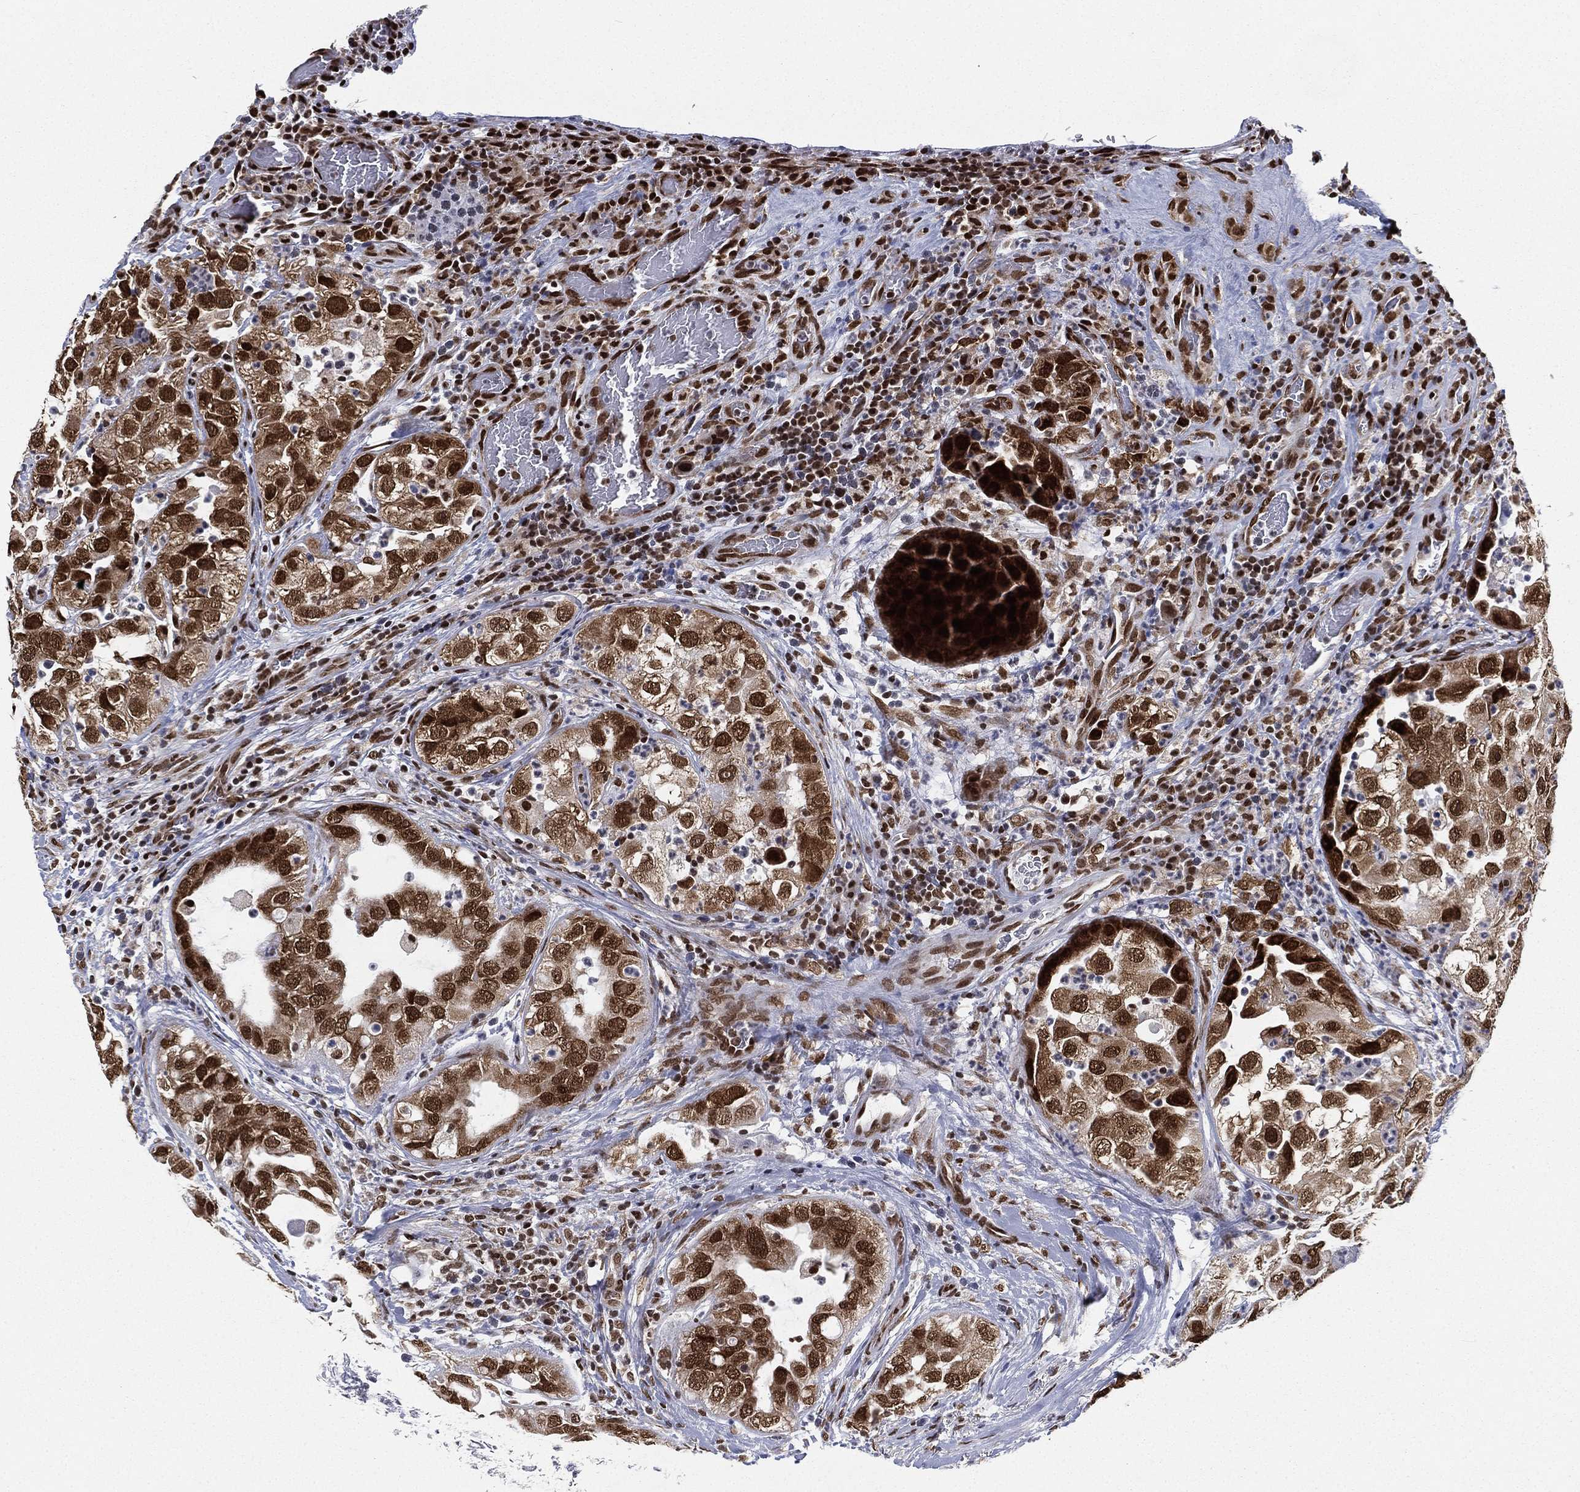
{"staining": {"intensity": "strong", "quantity": ">75%", "location": "nuclear"}, "tissue": "urothelial cancer", "cell_type": "Tumor cells", "image_type": "cancer", "snomed": [{"axis": "morphology", "description": "Urothelial carcinoma, High grade"}, {"axis": "topography", "description": "Urinary bladder"}], "caption": "About >75% of tumor cells in human urothelial carcinoma (high-grade) show strong nuclear protein positivity as visualized by brown immunohistochemical staining.", "gene": "FUBP3", "patient": {"sex": "female", "age": 41}}